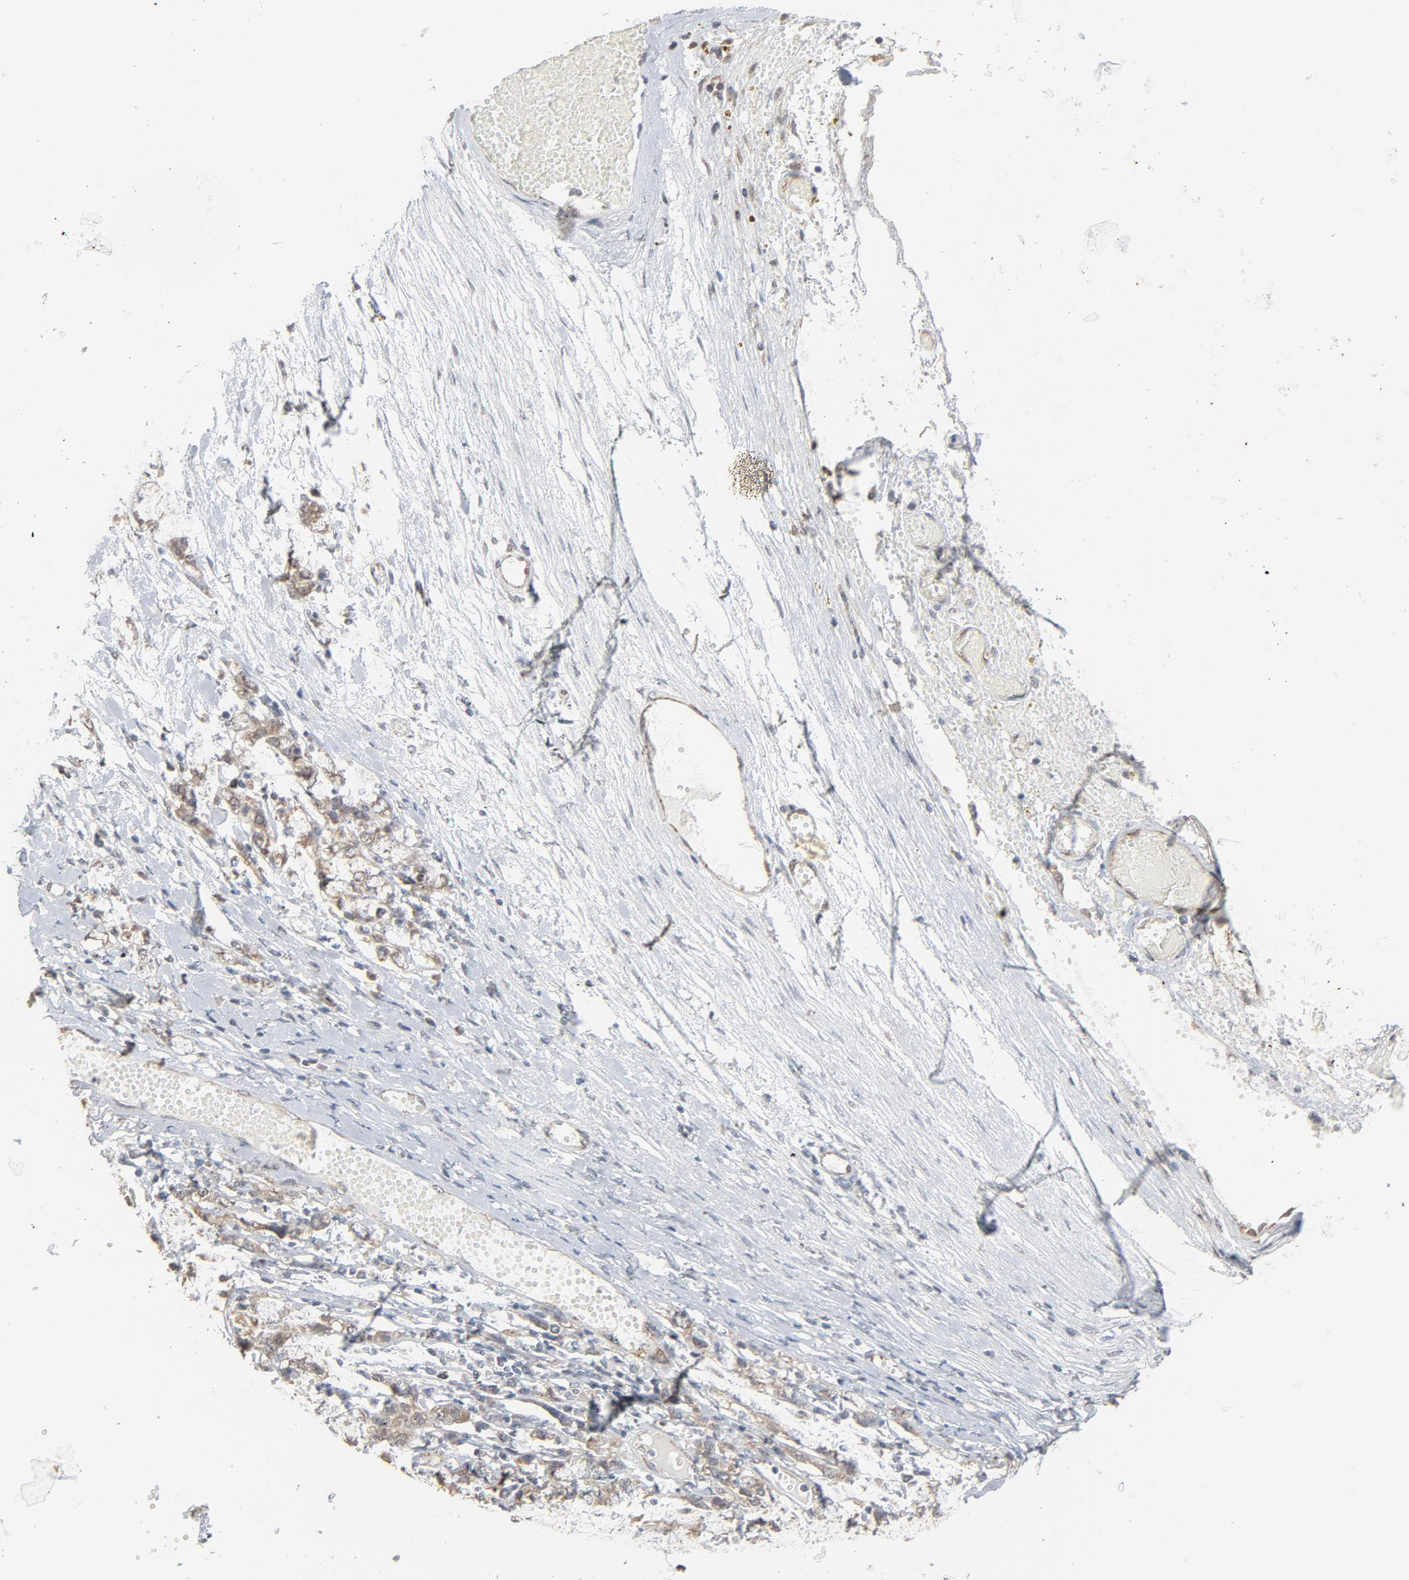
{"staining": {"intensity": "weak", "quantity": ">75%", "location": "cytoplasmic/membranous"}, "tissue": "ovarian cancer", "cell_type": "Tumor cells", "image_type": "cancer", "snomed": [{"axis": "morphology", "description": "Cystadenocarcinoma, serous, NOS"}, {"axis": "topography", "description": "Ovary"}], "caption": "Immunohistochemical staining of human serous cystadenocarcinoma (ovarian) exhibits weak cytoplasmic/membranous protein positivity in about >75% of tumor cells.", "gene": "ITPR3", "patient": {"sex": "female", "age": 71}}